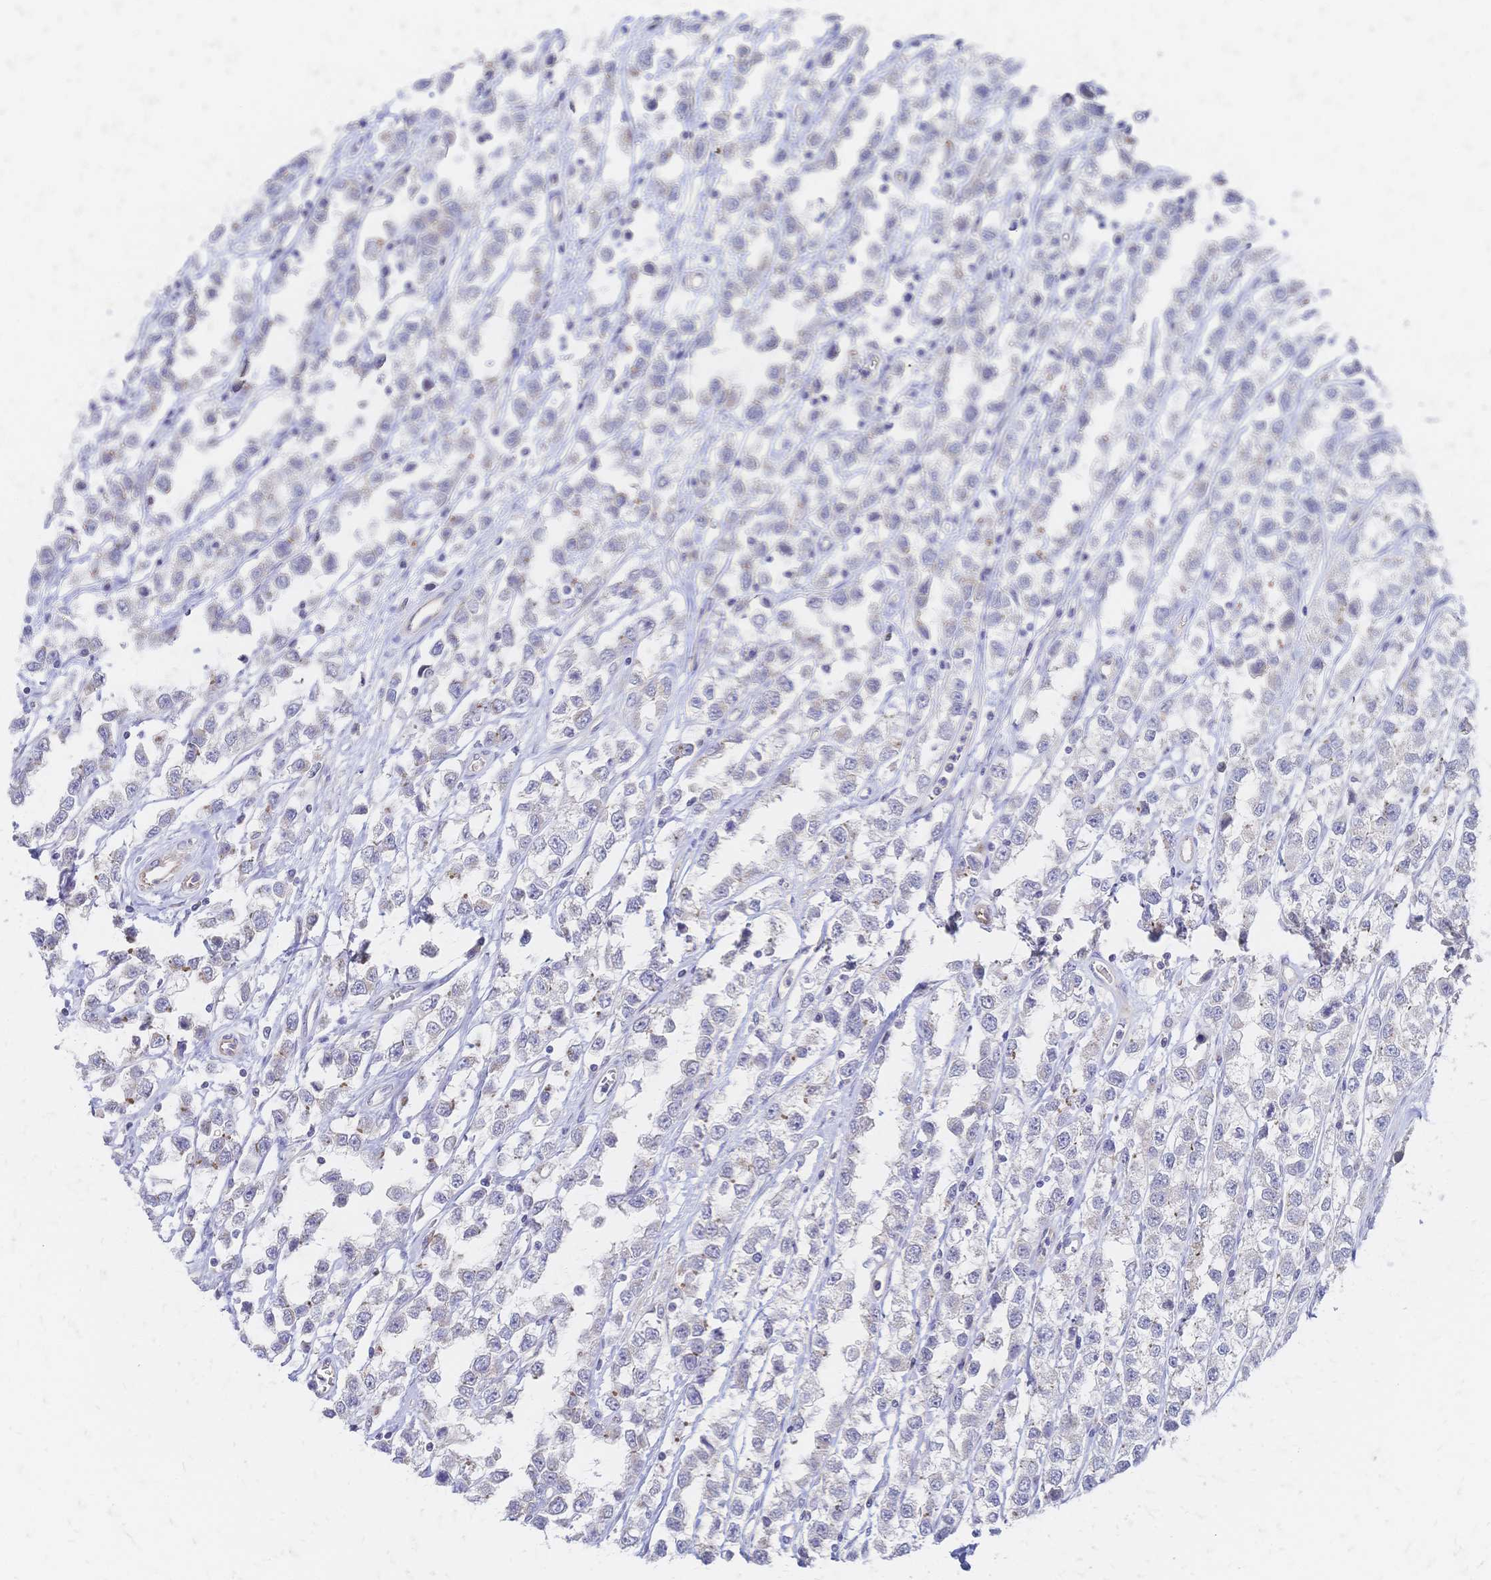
{"staining": {"intensity": "negative", "quantity": "none", "location": "none"}, "tissue": "testis cancer", "cell_type": "Tumor cells", "image_type": "cancer", "snomed": [{"axis": "morphology", "description": "Seminoma, NOS"}, {"axis": "topography", "description": "Testis"}], "caption": "An immunohistochemistry (IHC) image of seminoma (testis) is shown. There is no staining in tumor cells of seminoma (testis).", "gene": "SLC5A1", "patient": {"sex": "male", "age": 34}}